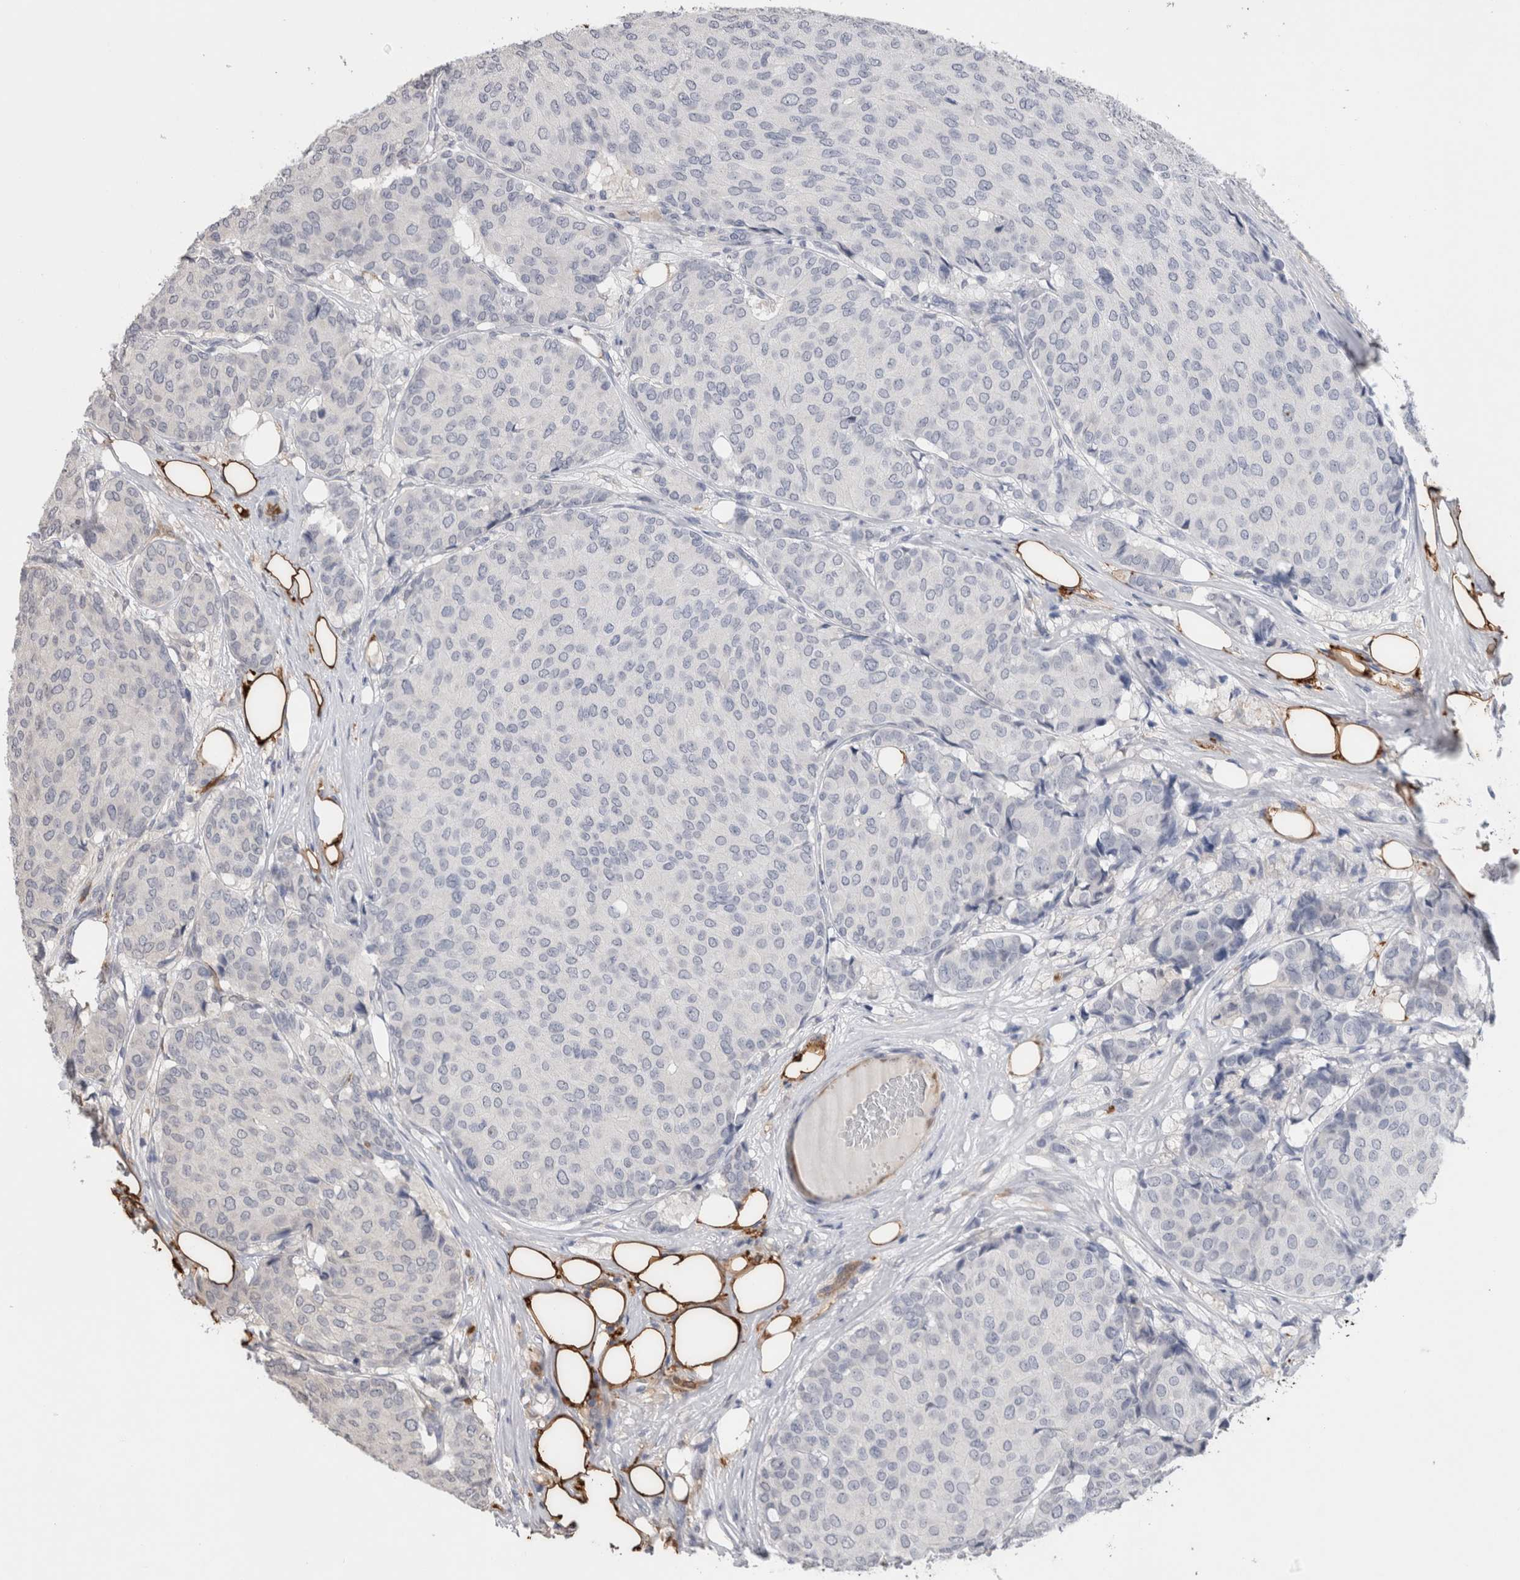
{"staining": {"intensity": "negative", "quantity": "none", "location": "none"}, "tissue": "breast cancer", "cell_type": "Tumor cells", "image_type": "cancer", "snomed": [{"axis": "morphology", "description": "Duct carcinoma"}, {"axis": "topography", "description": "Breast"}], "caption": "Tumor cells are negative for protein expression in human infiltrating ductal carcinoma (breast).", "gene": "FABP4", "patient": {"sex": "female", "age": 75}}